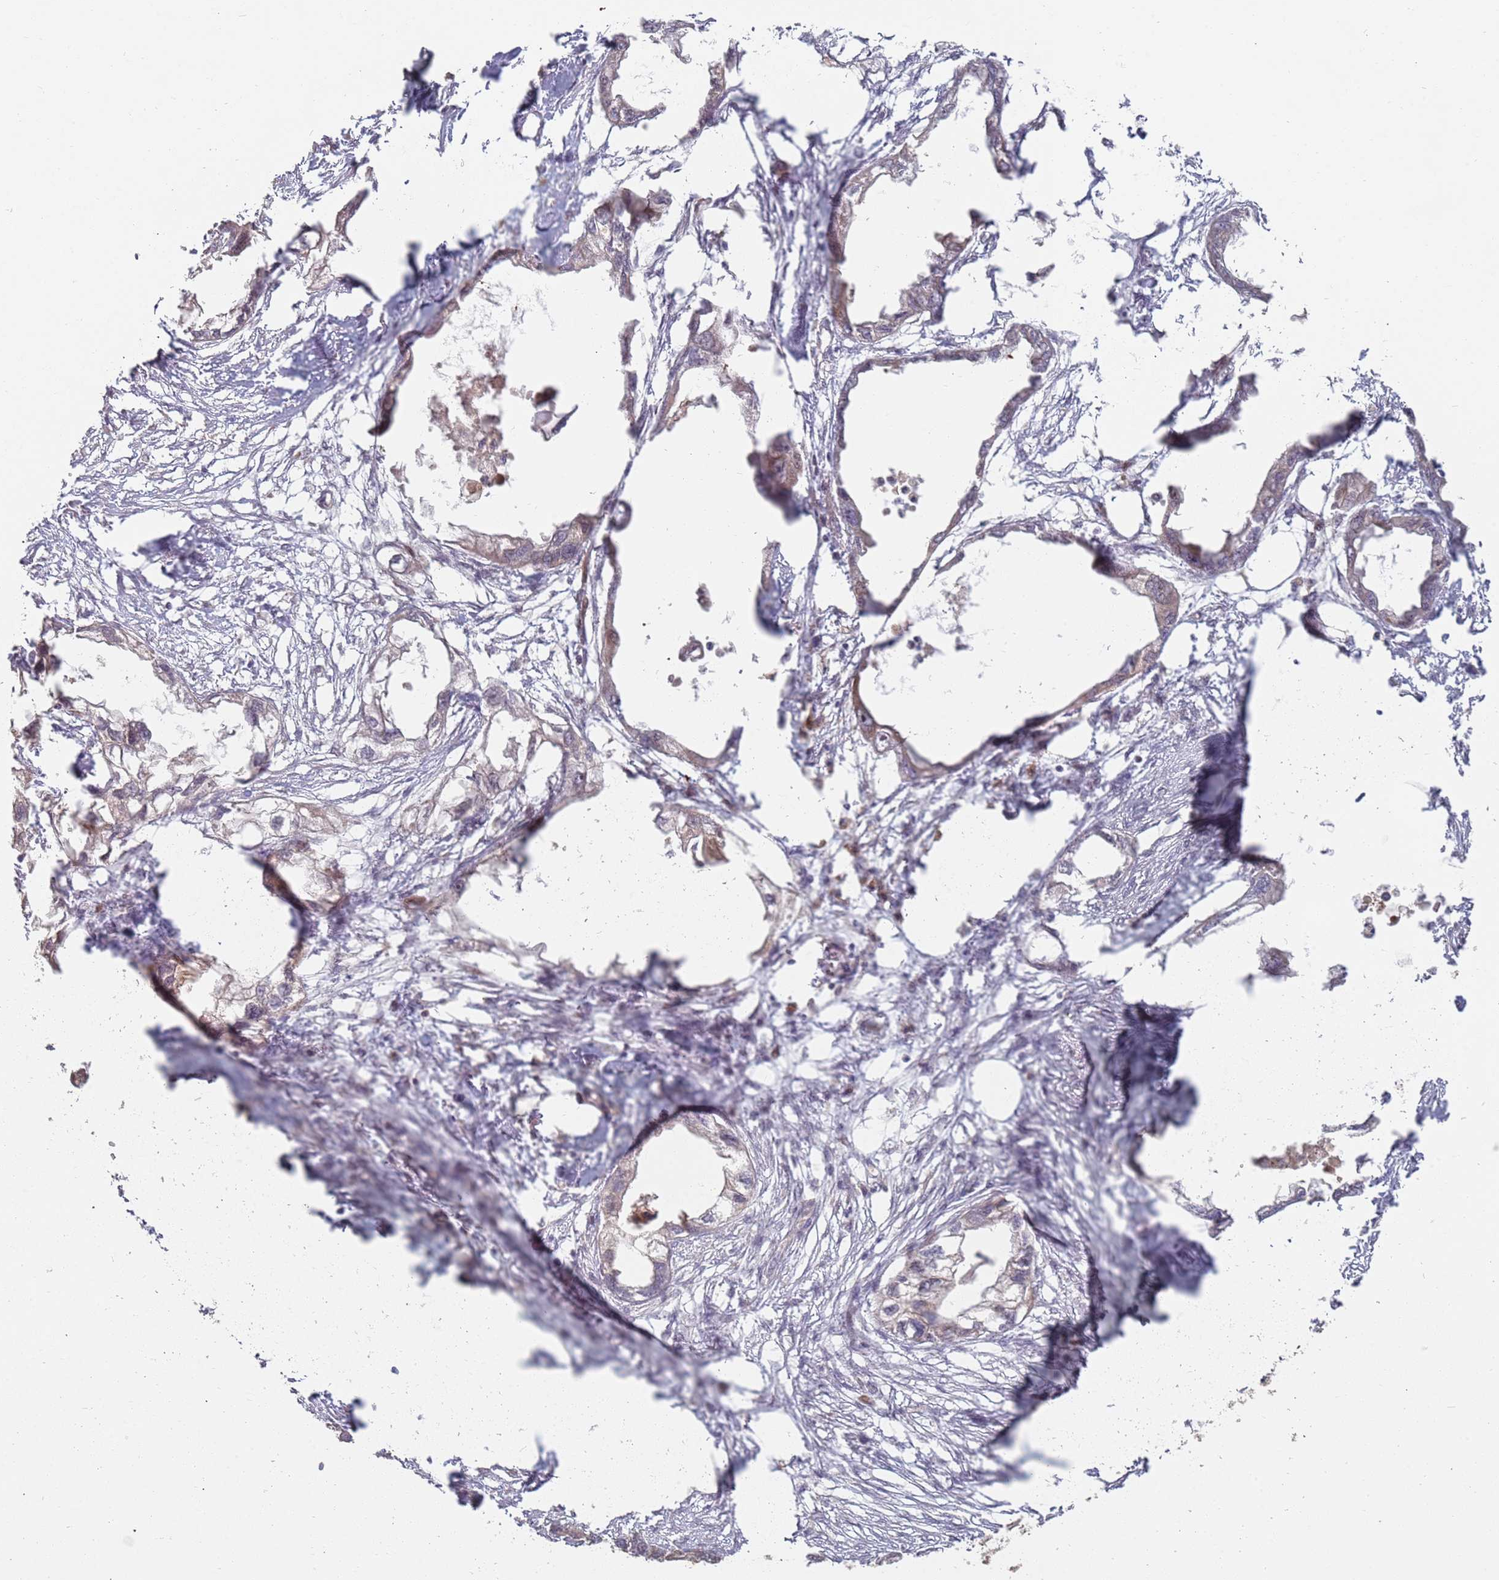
{"staining": {"intensity": "weak", "quantity": "<25%", "location": "cytoplasmic/membranous"}, "tissue": "endometrial cancer", "cell_type": "Tumor cells", "image_type": "cancer", "snomed": [{"axis": "morphology", "description": "Adenocarcinoma, NOS"}, {"axis": "morphology", "description": "Adenocarcinoma, metastatic, NOS"}, {"axis": "topography", "description": "Adipose tissue"}, {"axis": "topography", "description": "Endometrium"}], "caption": "IHC micrograph of neoplastic tissue: human endometrial cancer stained with DAB exhibits no significant protein staining in tumor cells.", "gene": "MPEG1", "patient": {"sex": "female", "age": 67}}